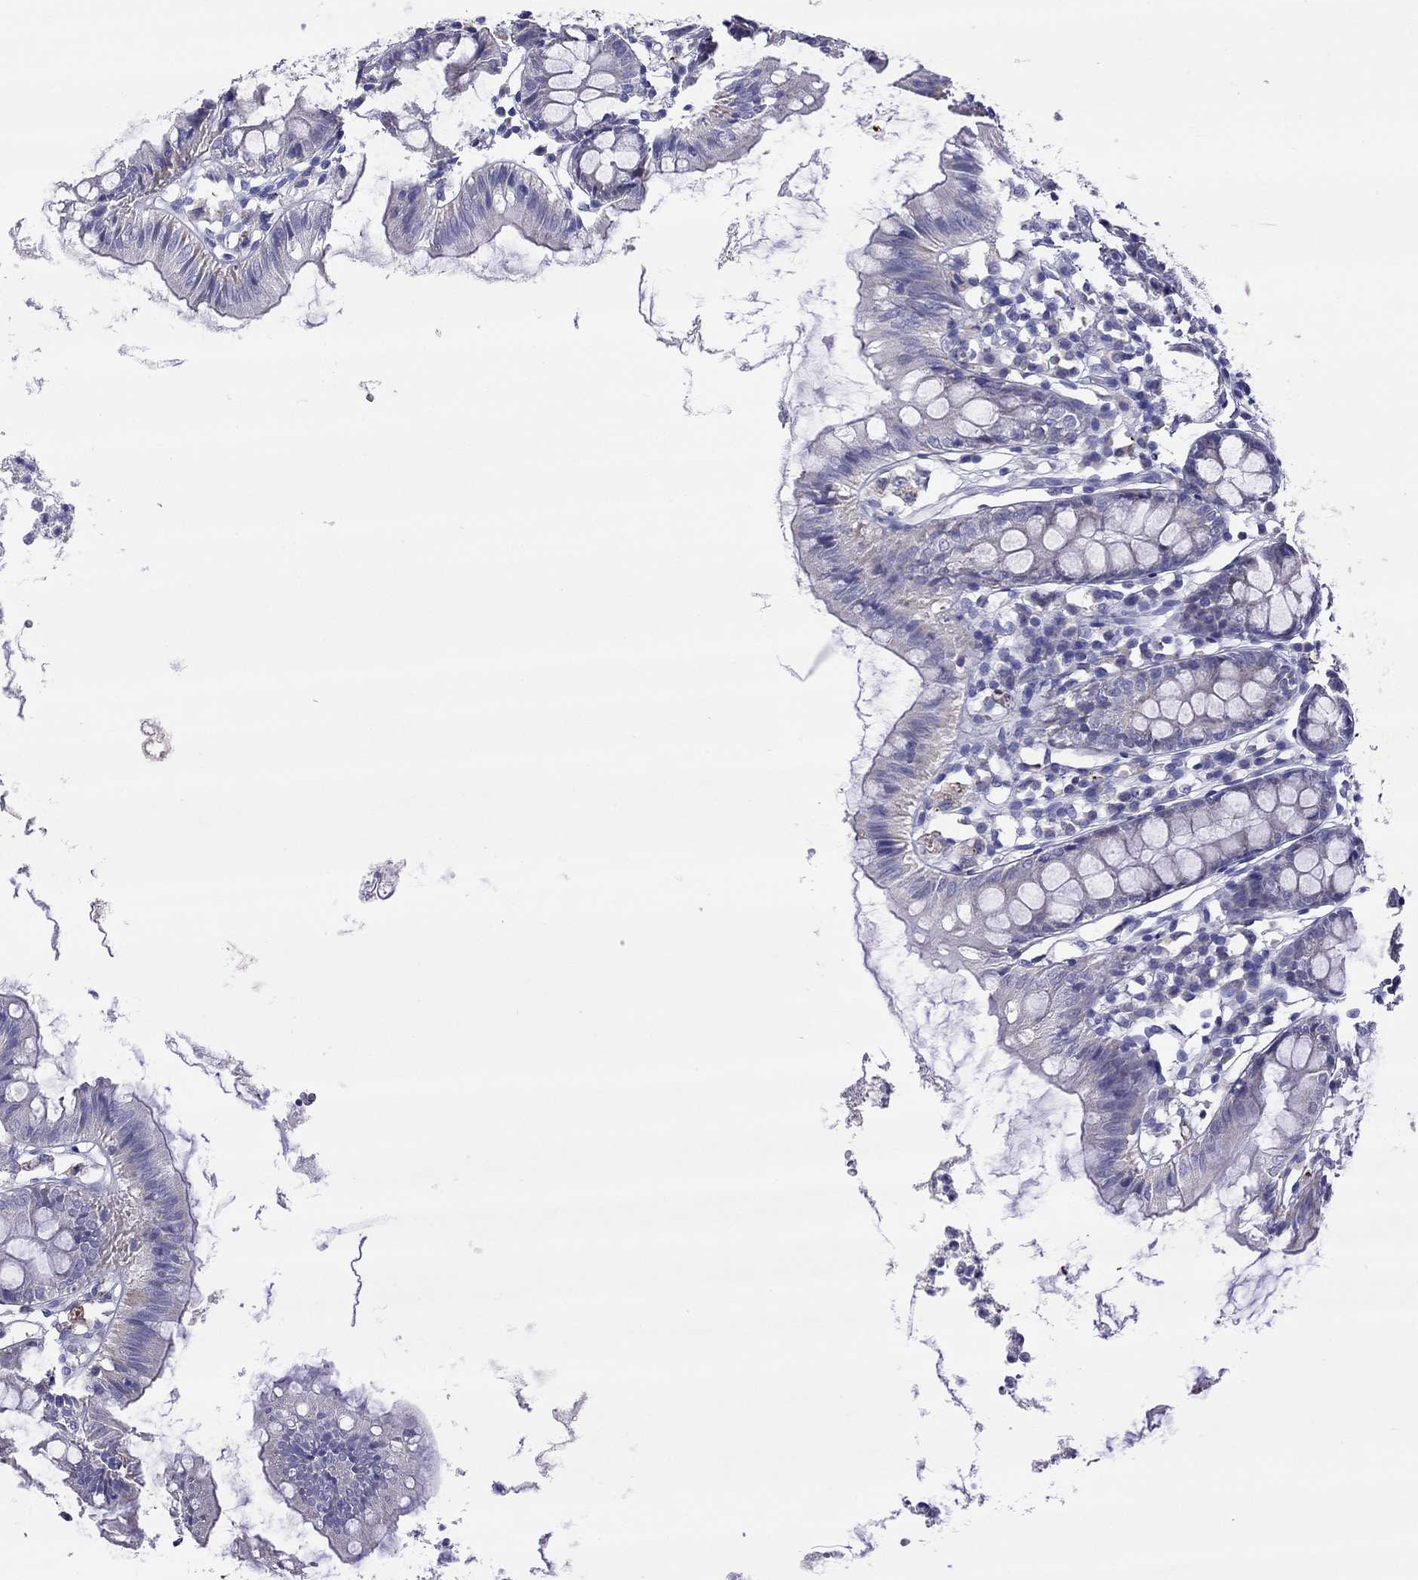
{"staining": {"intensity": "negative", "quantity": "none", "location": "none"}, "tissue": "colon", "cell_type": "Endothelial cells", "image_type": "normal", "snomed": [{"axis": "morphology", "description": "Normal tissue, NOS"}, {"axis": "topography", "description": "Colon"}], "caption": "An IHC image of unremarkable colon is shown. There is no staining in endothelial cells of colon. The staining was performed using DAB (3,3'-diaminobenzidine) to visualize the protein expression in brown, while the nuclei were stained in blue with hematoxylin (Magnification: 20x).", "gene": "COL9A1", "patient": {"sex": "female", "age": 84}}